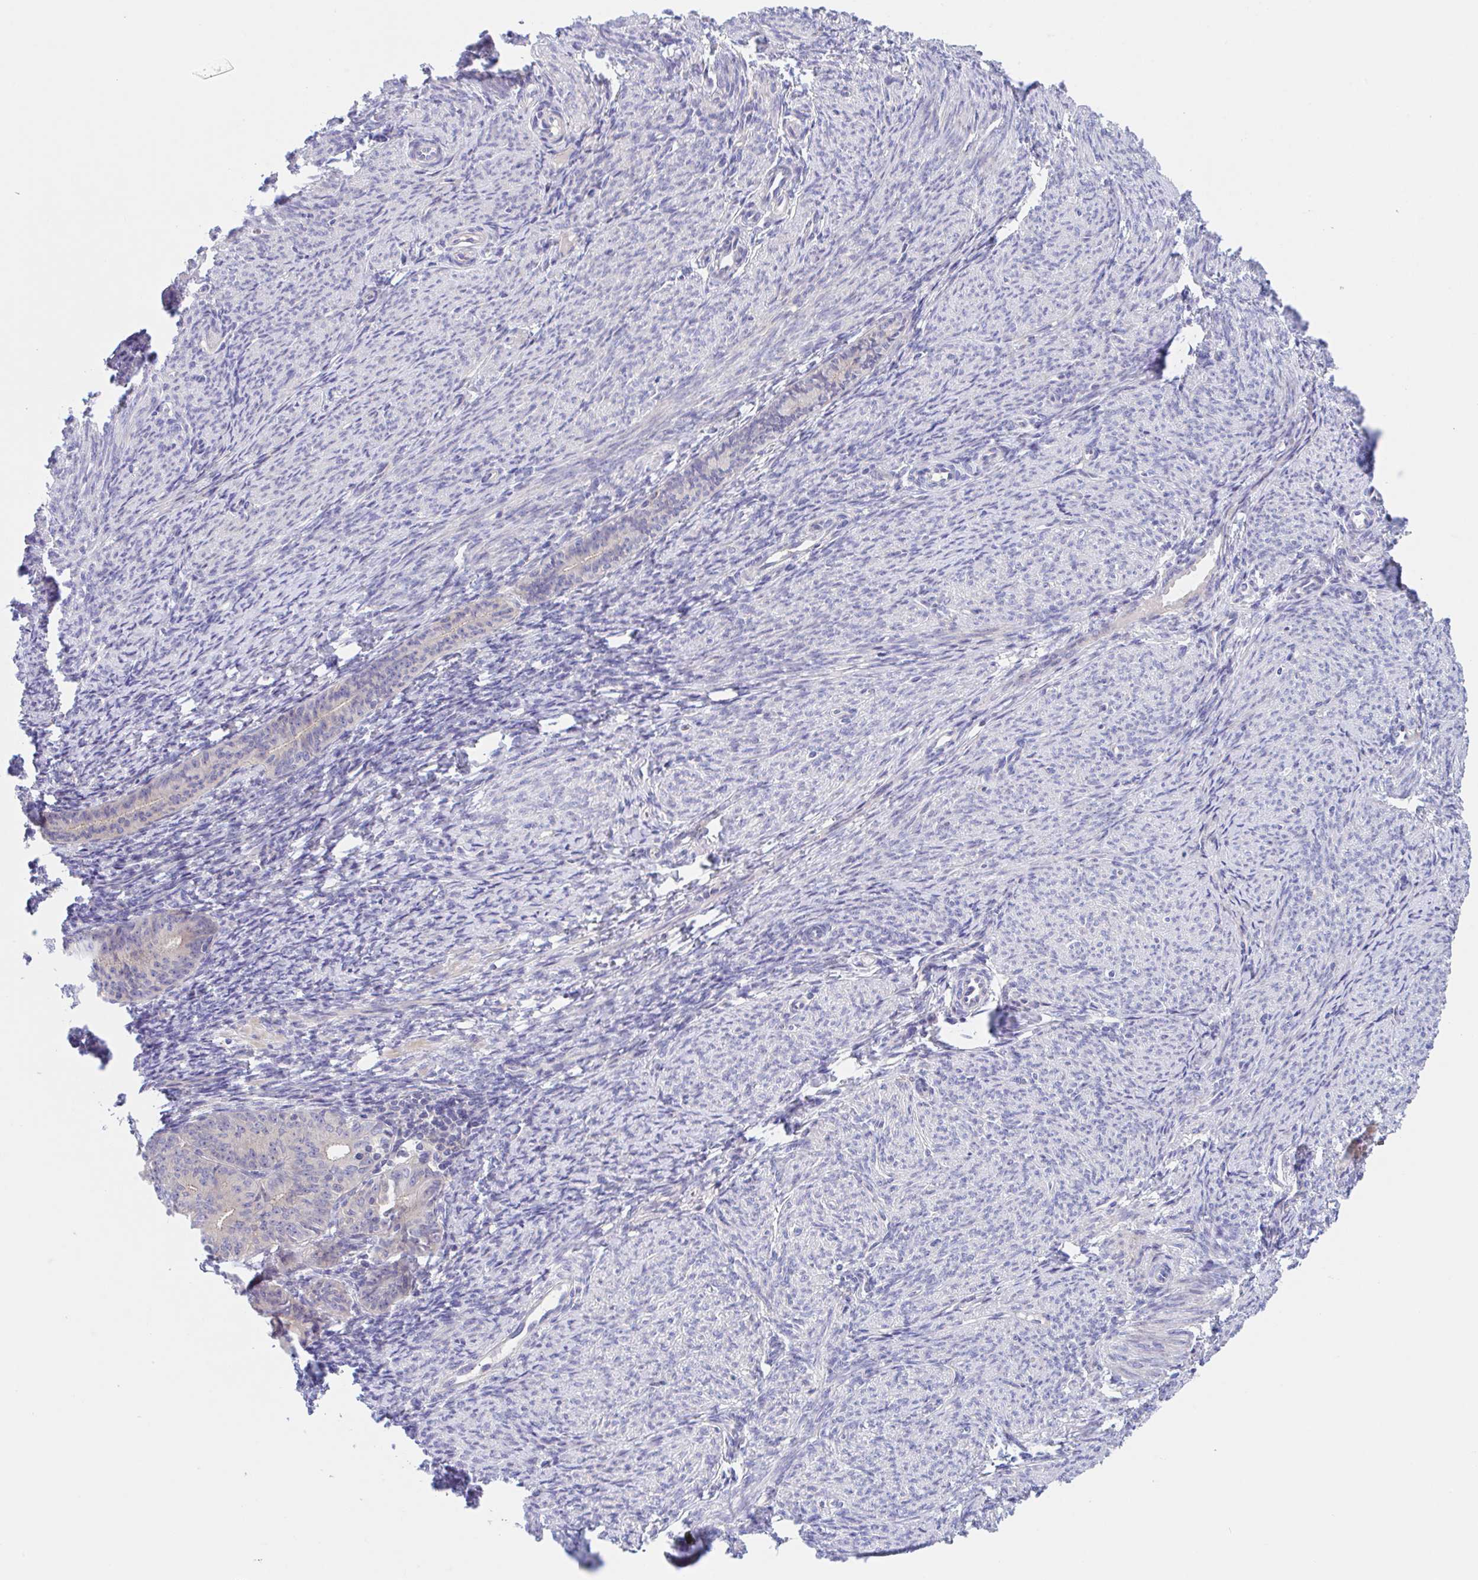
{"staining": {"intensity": "negative", "quantity": "none", "location": "none"}, "tissue": "endometrial cancer", "cell_type": "Tumor cells", "image_type": "cancer", "snomed": [{"axis": "morphology", "description": "Adenocarcinoma, NOS"}, {"axis": "topography", "description": "Endometrium"}], "caption": "Immunohistochemical staining of human endometrial cancer displays no significant positivity in tumor cells.", "gene": "TMEM86A", "patient": {"sex": "female", "age": 57}}